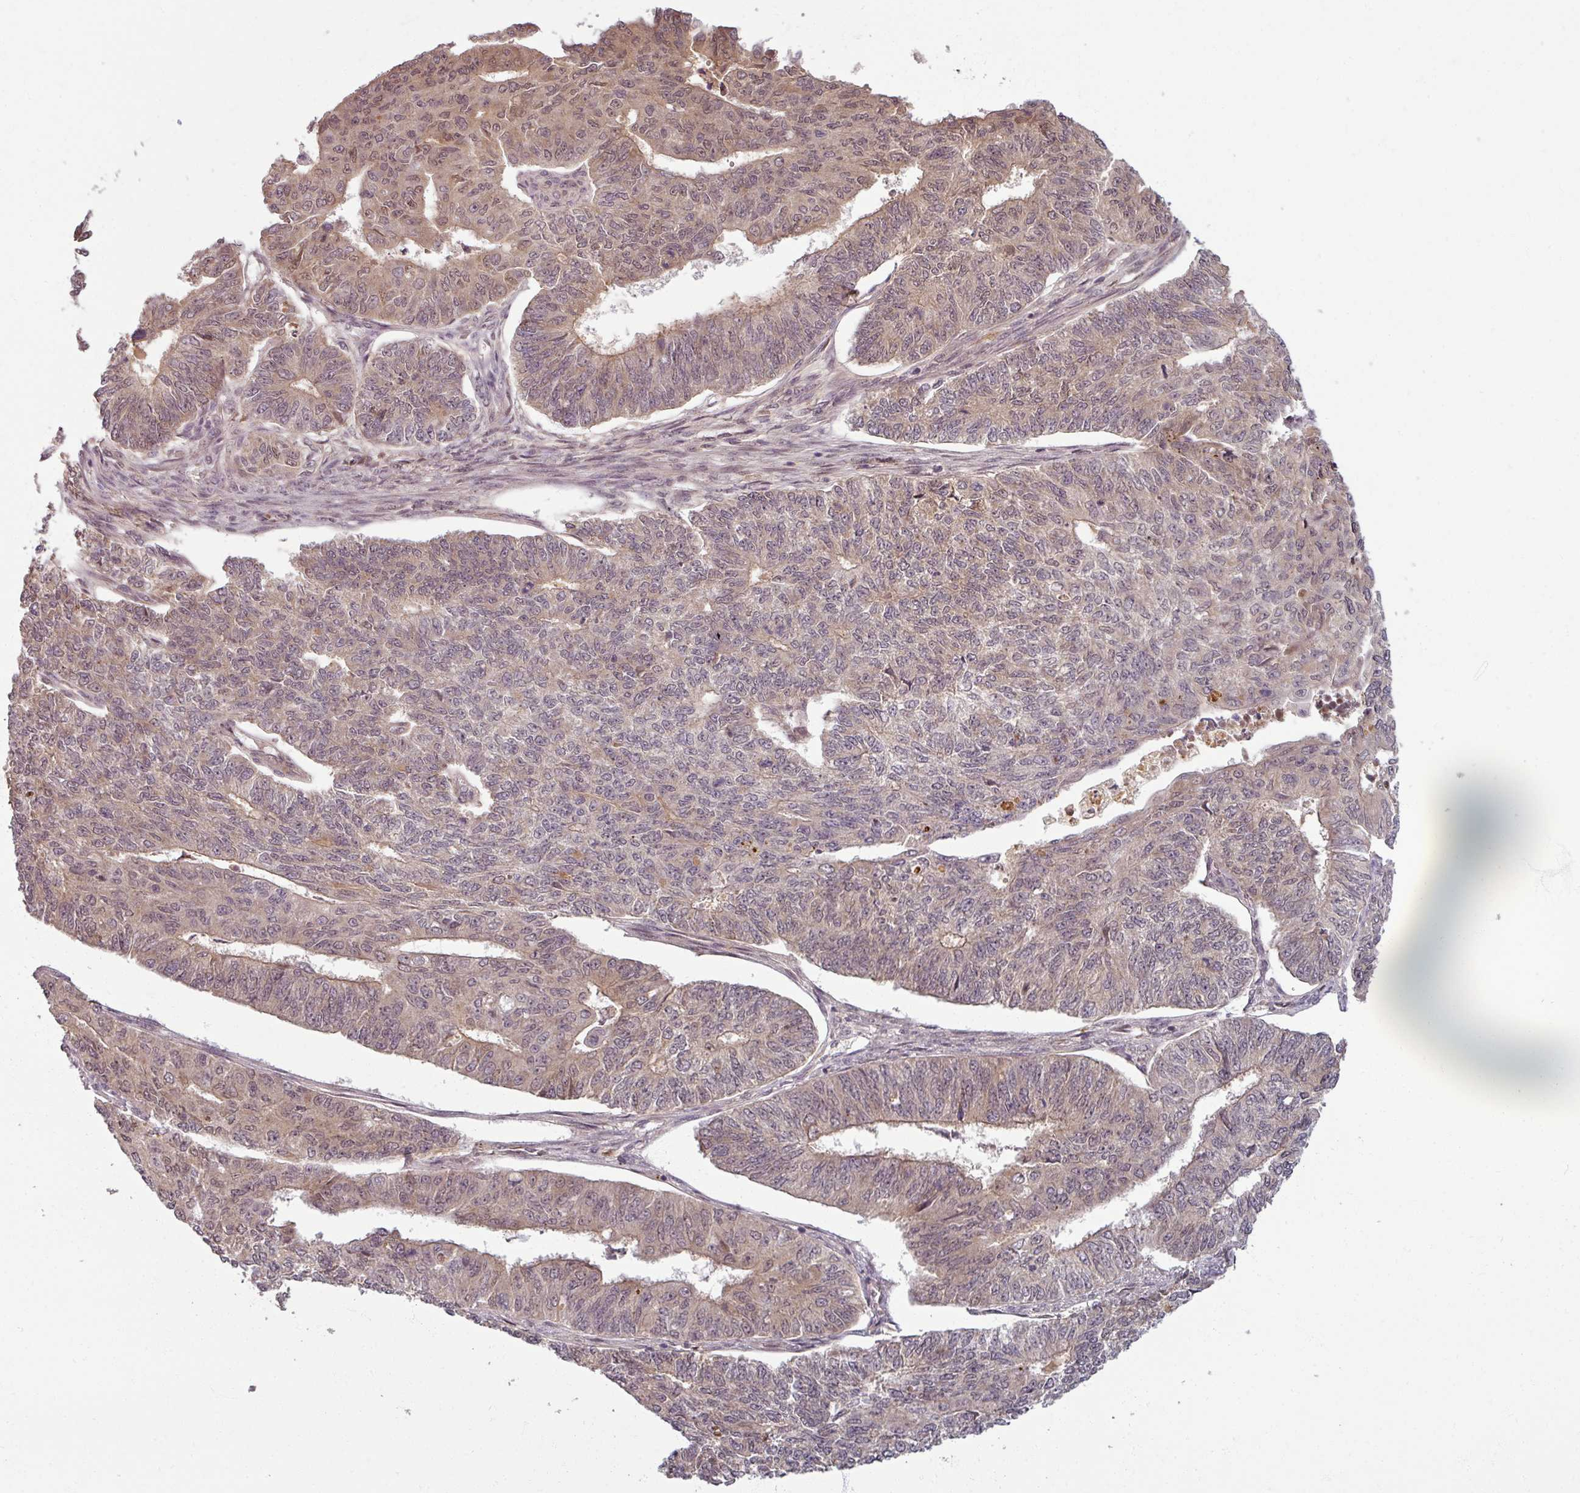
{"staining": {"intensity": "weak", "quantity": "<25%", "location": "cytoplasmic/membranous,nuclear"}, "tissue": "endometrial cancer", "cell_type": "Tumor cells", "image_type": "cancer", "snomed": [{"axis": "morphology", "description": "Adenocarcinoma, NOS"}, {"axis": "topography", "description": "Endometrium"}], "caption": "This is a histopathology image of immunohistochemistry (IHC) staining of endometrial cancer (adenocarcinoma), which shows no expression in tumor cells. (DAB IHC visualized using brightfield microscopy, high magnification).", "gene": "POLR2G", "patient": {"sex": "female", "age": 32}}